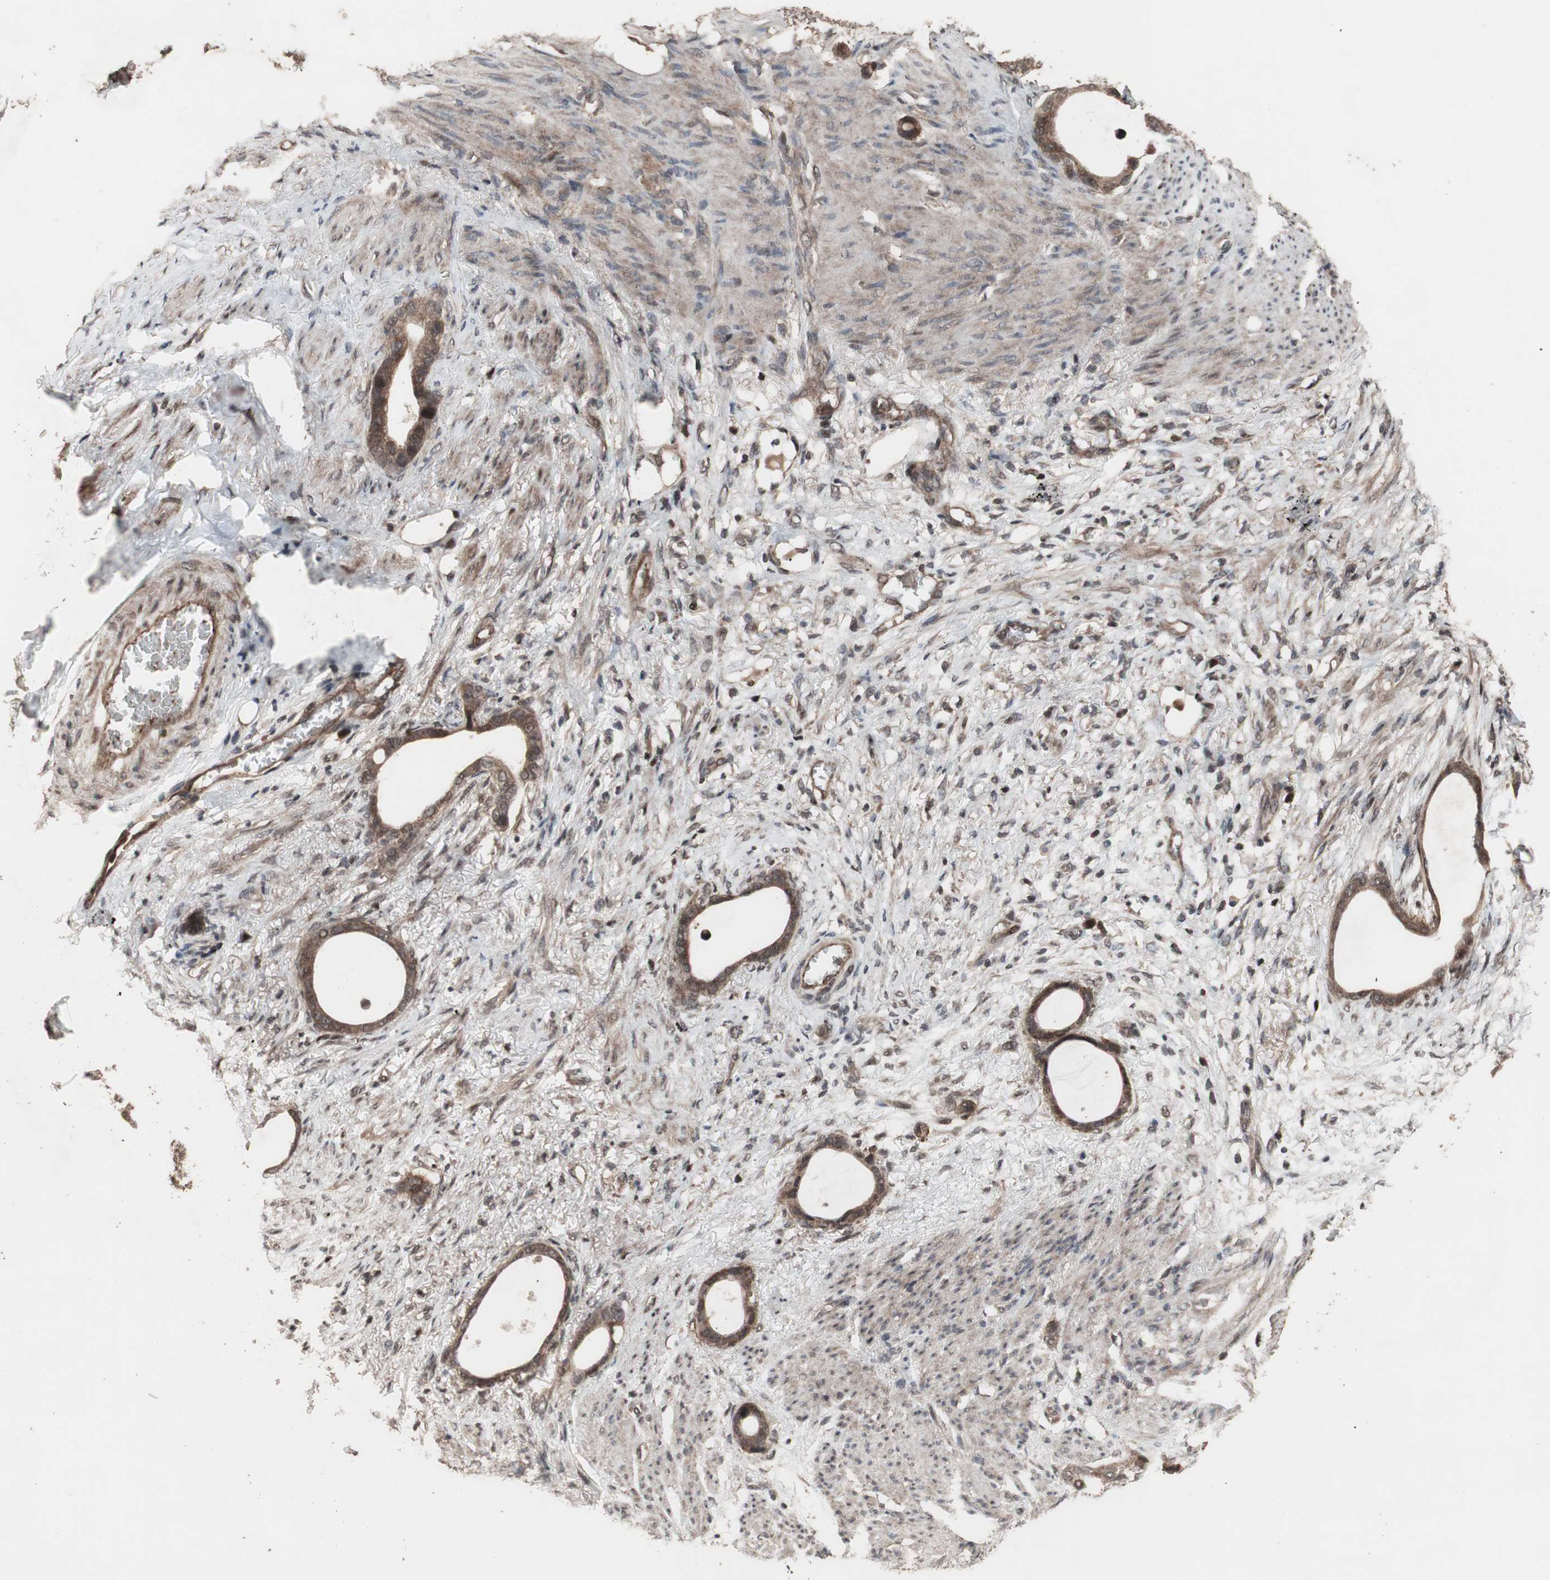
{"staining": {"intensity": "moderate", "quantity": ">75%", "location": "cytoplasmic/membranous"}, "tissue": "stomach cancer", "cell_type": "Tumor cells", "image_type": "cancer", "snomed": [{"axis": "morphology", "description": "Adenocarcinoma, NOS"}, {"axis": "topography", "description": "Stomach"}], "caption": "Protein expression by IHC demonstrates moderate cytoplasmic/membranous expression in approximately >75% of tumor cells in stomach cancer (adenocarcinoma). The staining is performed using DAB (3,3'-diaminobenzidine) brown chromogen to label protein expression. The nuclei are counter-stained blue using hematoxylin.", "gene": "KANSL1", "patient": {"sex": "female", "age": 75}}